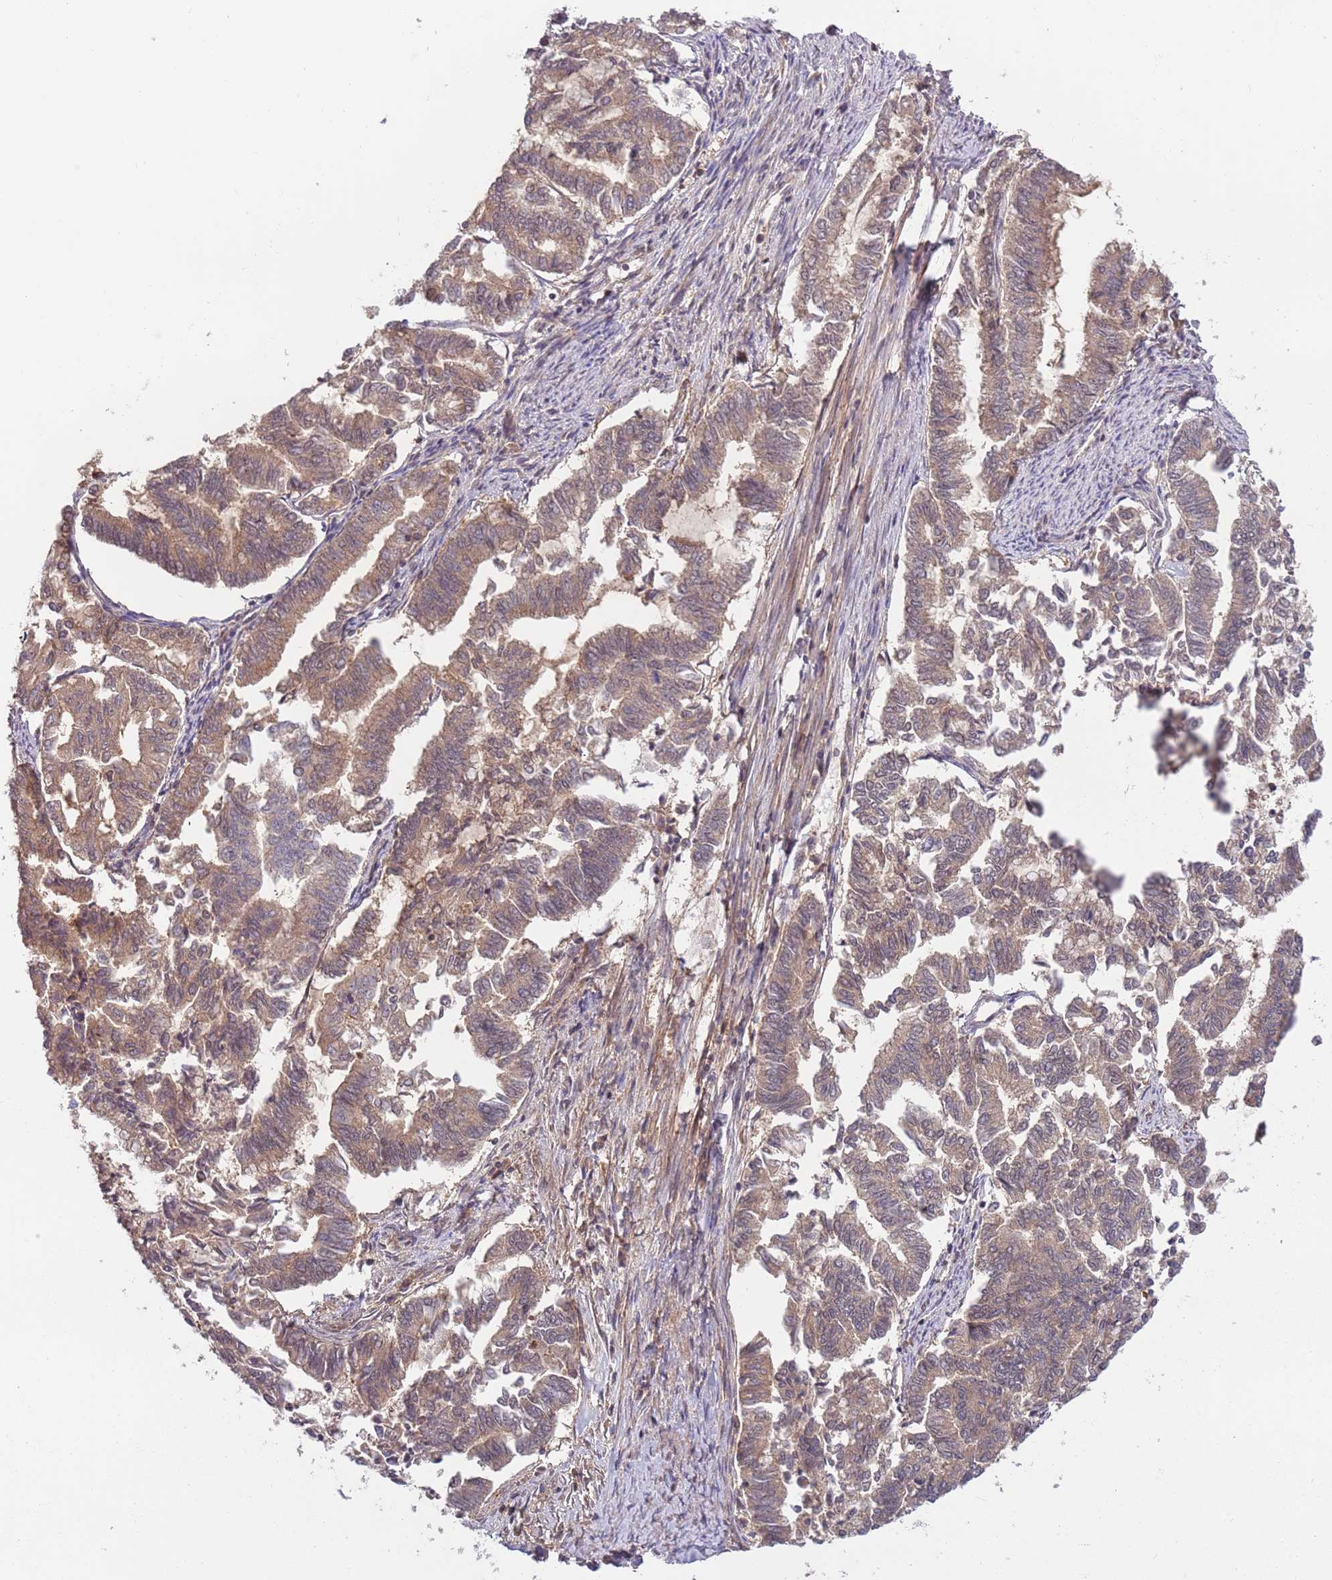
{"staining": {"intensity": "weak", "quantity": "25%-75%", "location": "cytoplasmic/membranous"}, "tissue": "endometrial cancer", "cell_type": "Tumor cells", "image_type": "cancer", "snomed": [{"axis": "morphology", "description": "Adenocarcinoma, NOS"}, {"axis": "topography", "description": "Endometrium"}], "caption": "Immunohistochemistry of human endometrial adenocarcinoma demonstrates low levels of weak cytoplasmic/membranous staining in about 25%-75% of tumor cells.", "gene": "PGLS", "patient": {"sex": "female", "age": 79}}